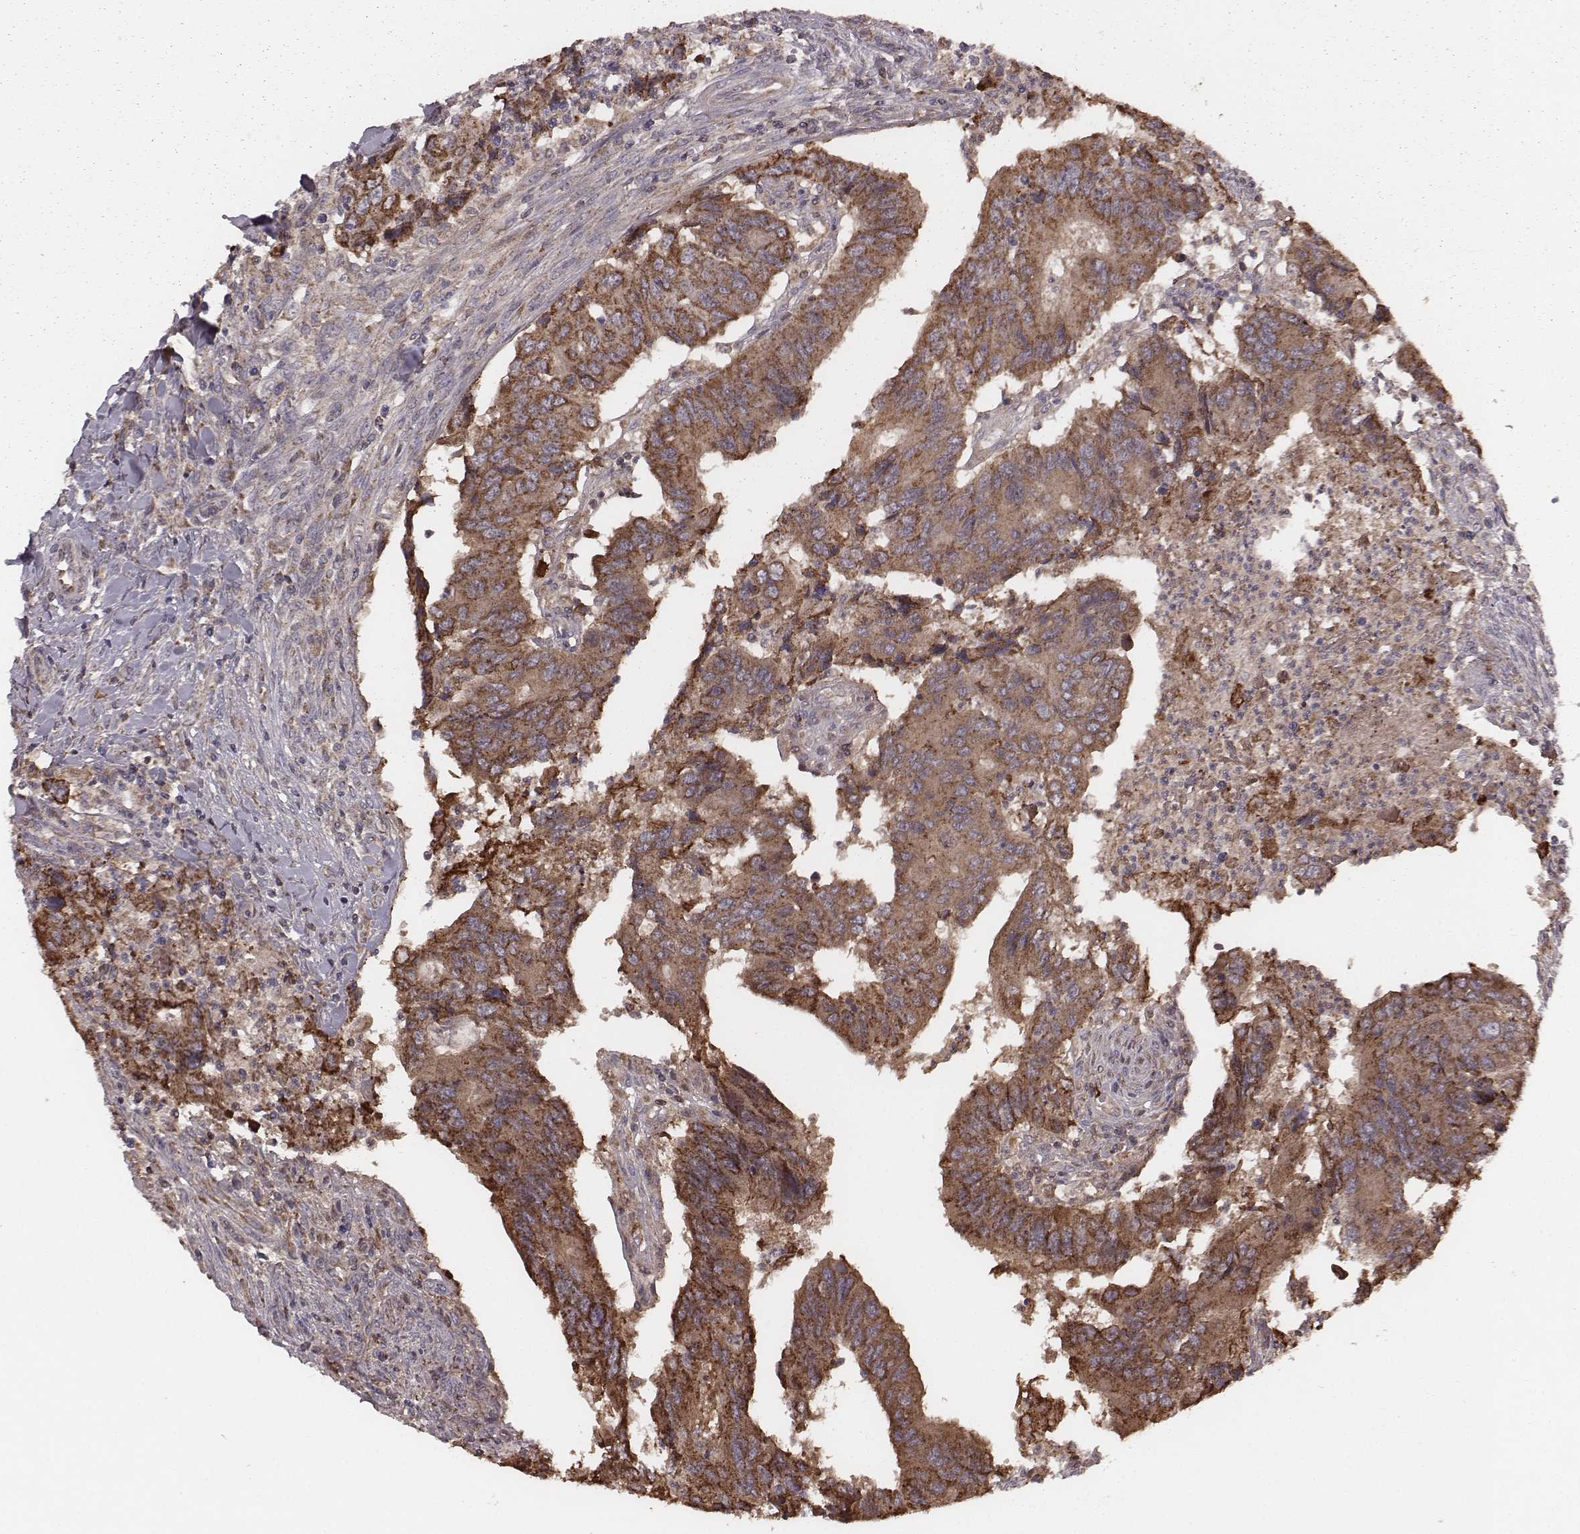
{"staining": {"intensity": "strong", "quantity": ">75%", "location": "cytoplasmic/membranous"}, "tissue": "colorectal cancer", "cell_type": "Tumor cells", "image_type": "cancer", "snomed": [{"axis": "morphology", "description": "Adenocarcinoma, NOS"}, {"axis": "topography", "description": "Colon"}], "caption": "Immunohistochemical staining of human colorectal cancer (adenocarcinoma) reveals high levels of strong cytoplasmic/membranous protein positivity in about >75% of tumor cells. Nuclei are stained in blue.", "gene": "PDCD2L", "patient": {"sex": "female", "age": 67}}